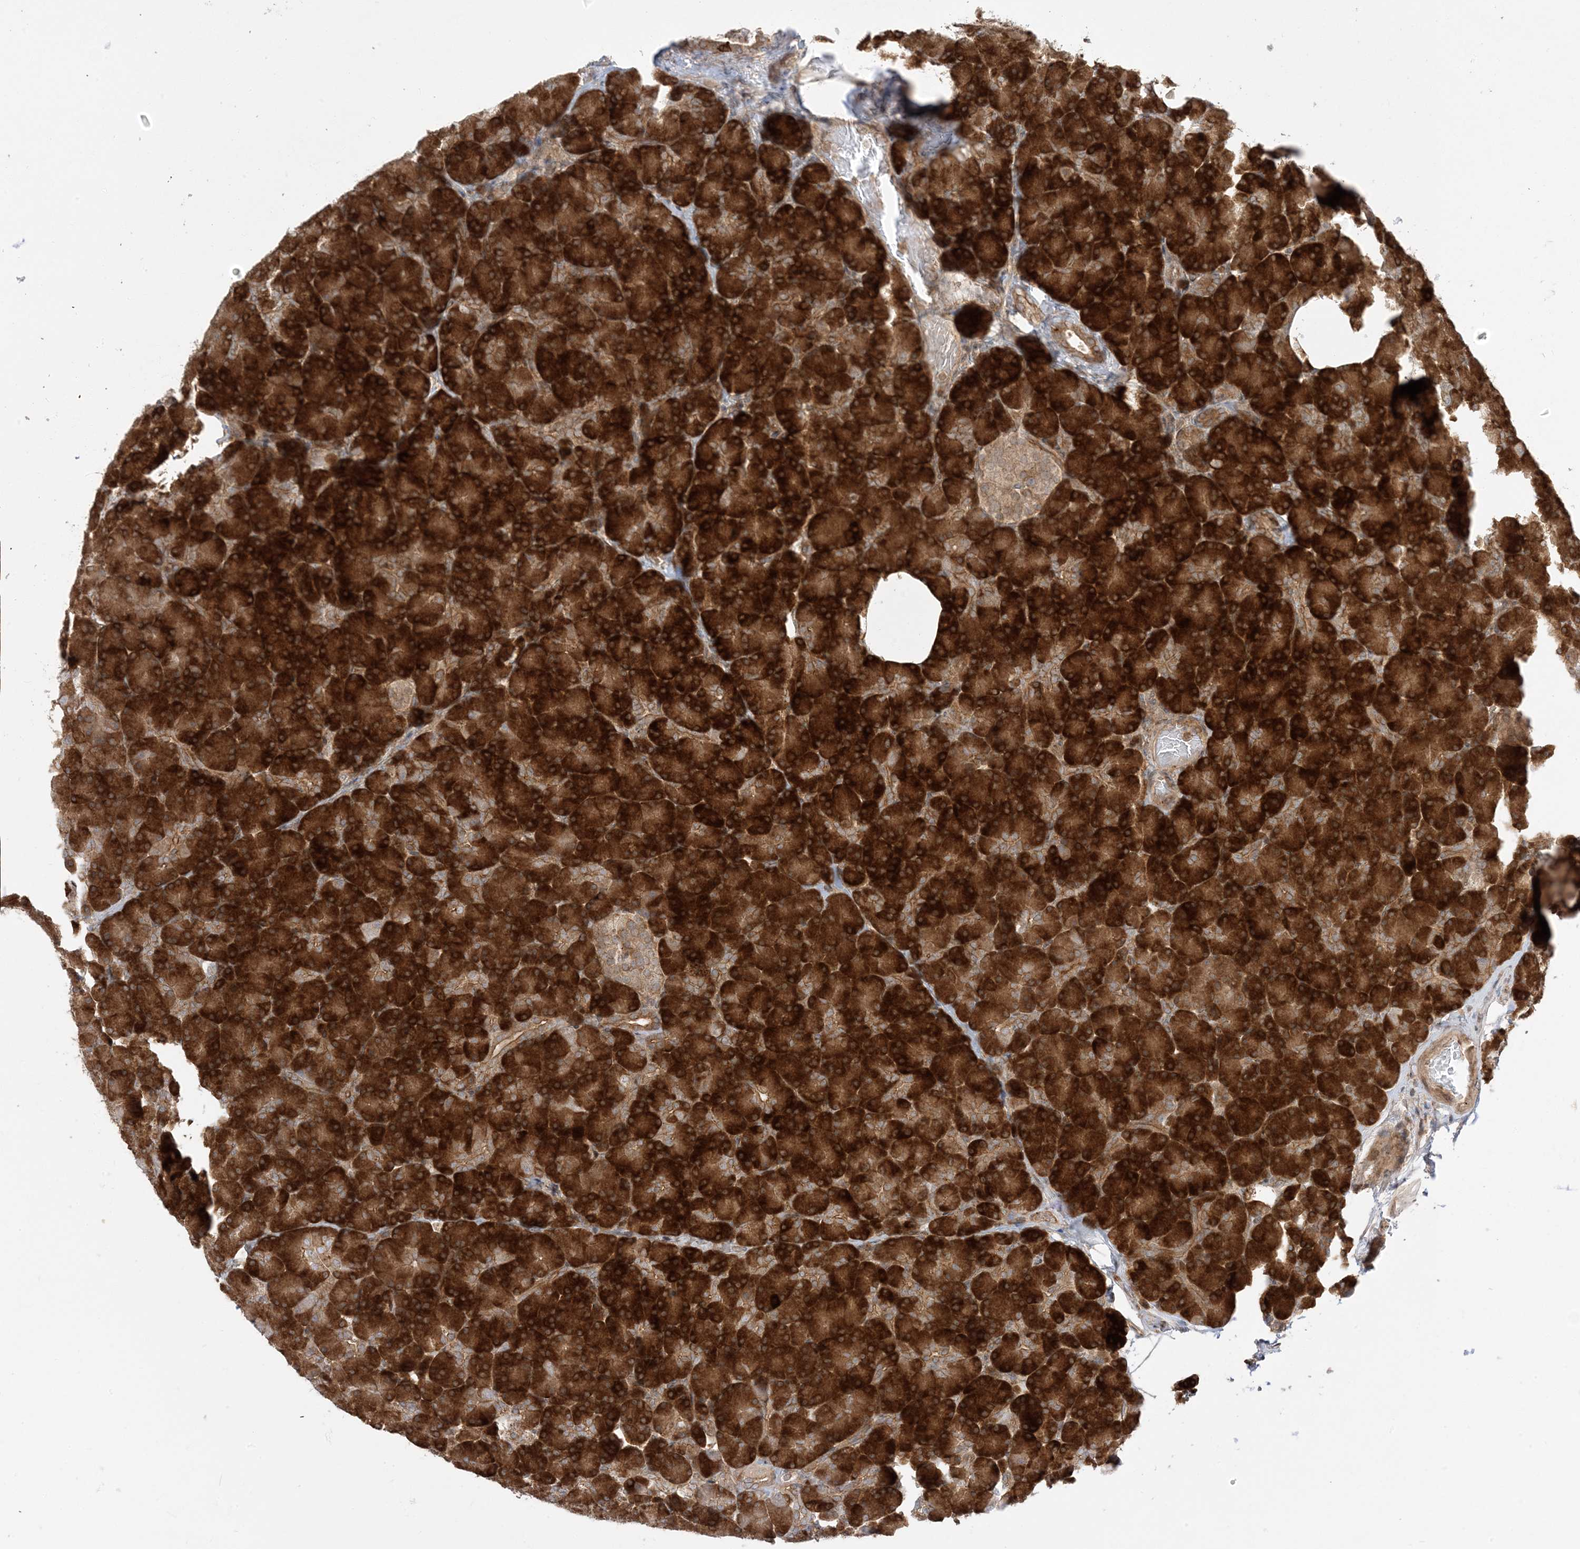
{"staining": {"intensity": "strong", "quantity": ">75%", "location": "cytoplasmic/membranous"}, "tissue": "pancreas", "cell_type": "Exocrine glandular cells", "image_type": "normal", "snomed": [{"axis": "morphology", "description": "Normal tissue, NOS"}, {"axis": "topography", "description": "Pancreas"}], "caption": "This histopathology image reveals benign pancreas stained with immunohistochemistry (IHC) to label a protein in brown. The cytoplasmic/membranous of exocrine glandular cells show strong positivity for the protein. Nuclei are counter-stained blue.", "gene": "SCARF2", "patient": {"sex": "female", "age": 43}}